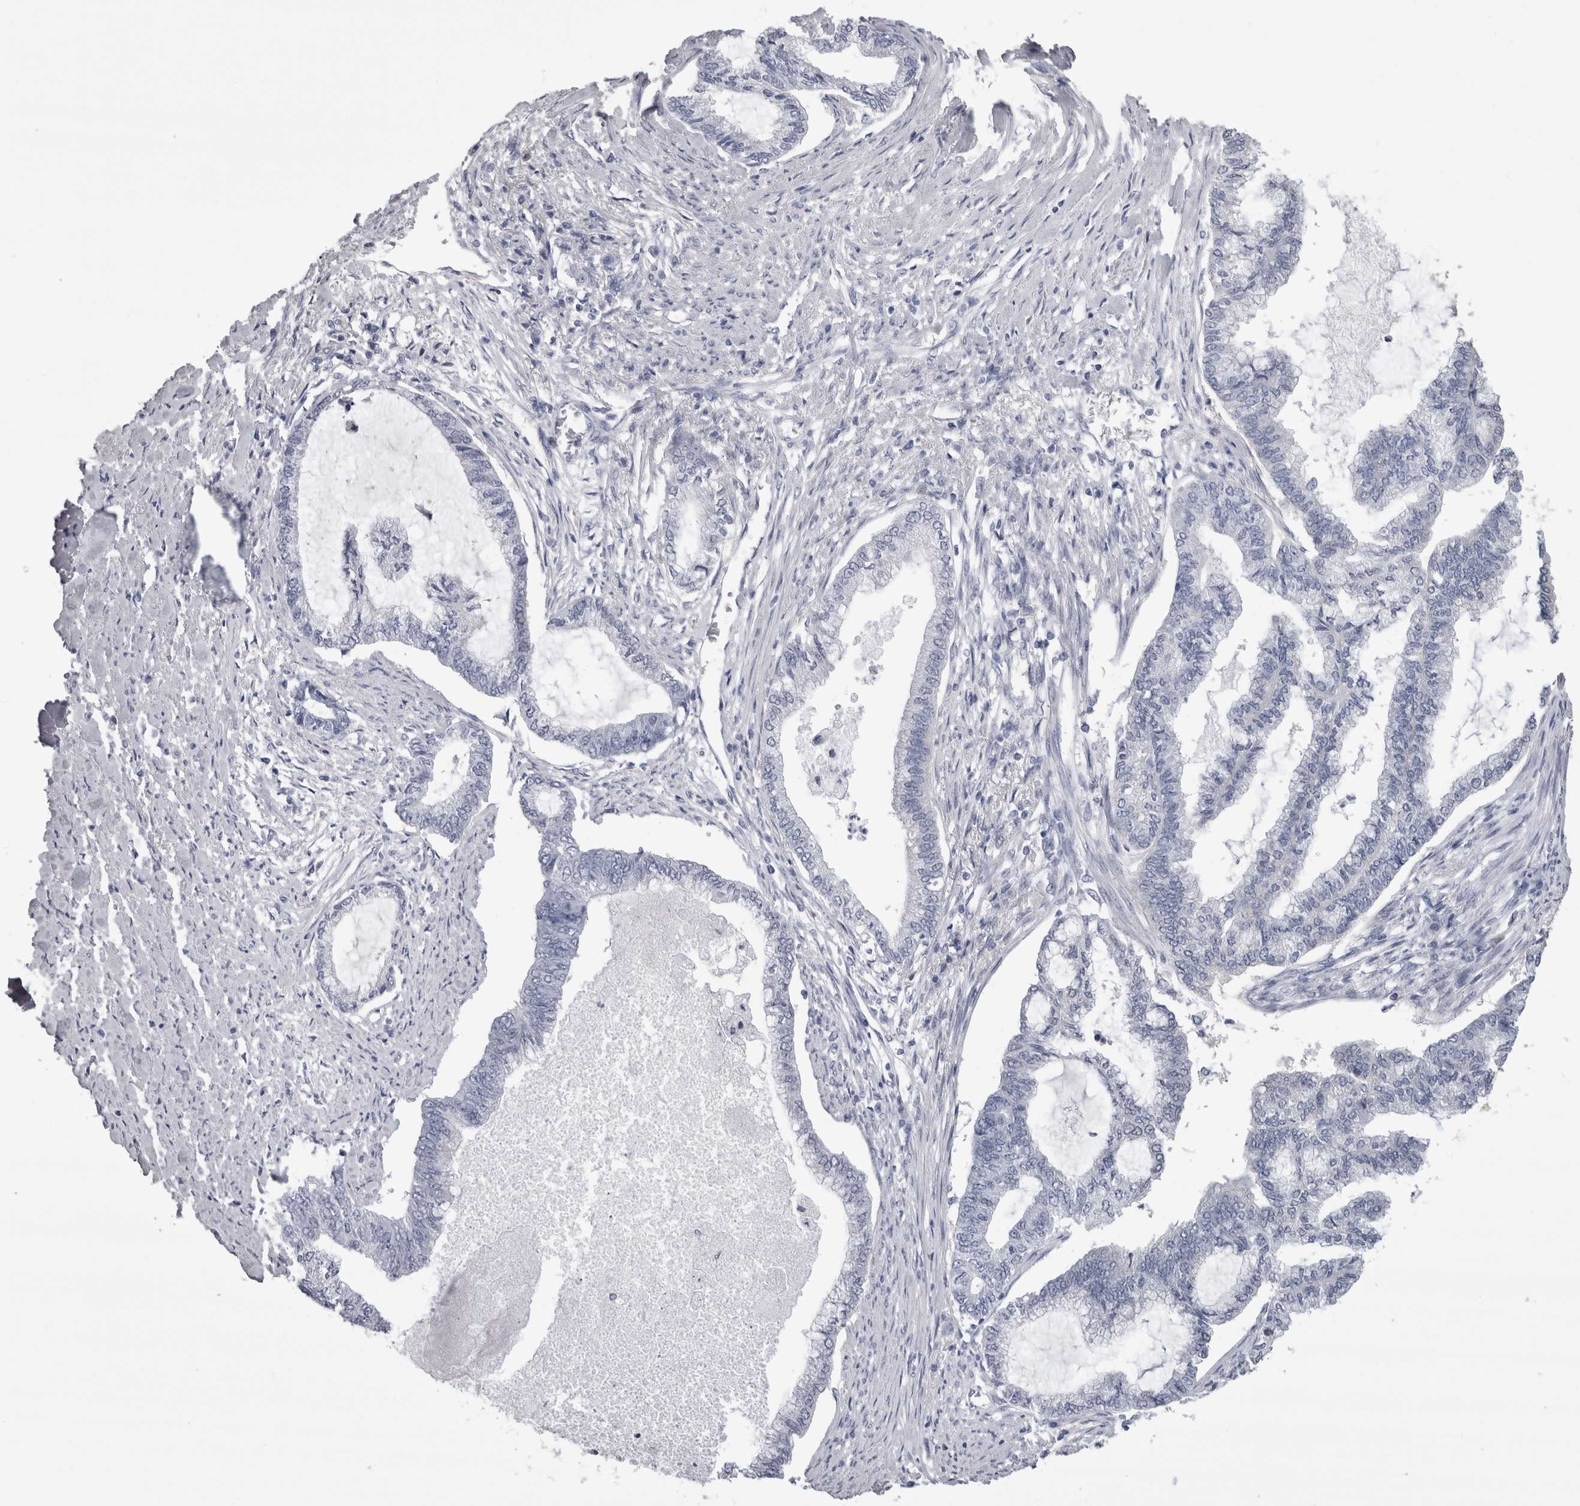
{"staining": {"intensity": "negative", "quantity": "none", "location": "none"}, "tissue": "endometrial cancer", "cell_type": "Tumor cells", "image_type": "cancer", "snomed": [{"axis": "morphology", "description": "Adenocarcinoma, NOS"}, {"axis": "topography", "description": "Endometrium"}], "caption": "Immunohistochemistry of human endometrial cancer demonstrates no positivity in tumor cells.", "gene": "AFMID", "patient": {"sex": "female", "age": 86}}